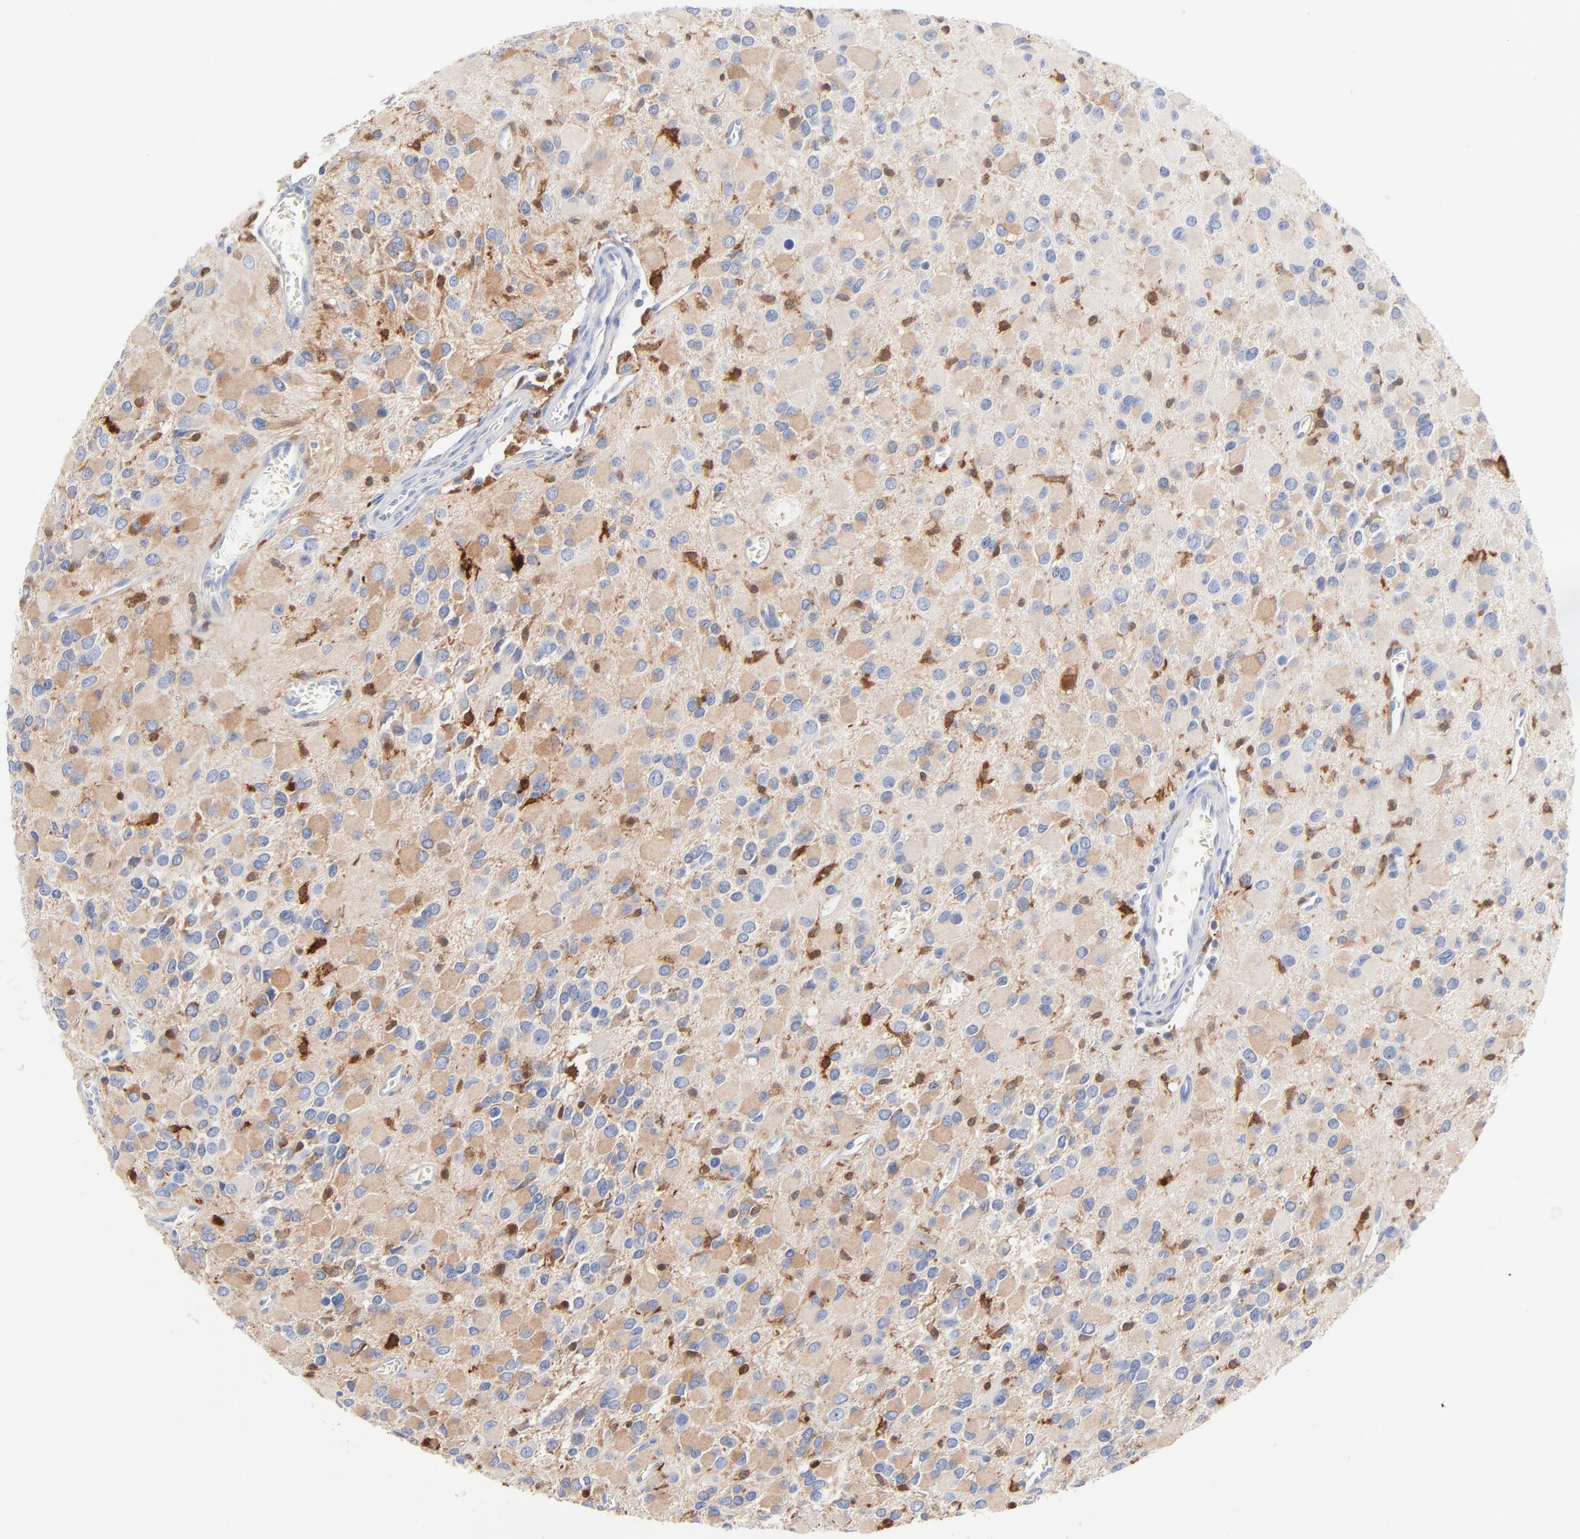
{"staining": {"intensity": "weak", "quantity": "25%-75%", "location": "cytoplasmic/membranous"}, "tissue": "glioma", "cell_type": "Tumor cells", "image_type": "cancer", "snomed": [{"axis": "morphology", "description": "Glioma, malignant, Low grade"}, {"axis": "topography", "description": "Brain"}], "caption": "Glioma tissue reveals weak cytoplasmic/membranous staining in approximately 25%-75% of tumor cells, visualized by immunohistochemistry. The staining was performed using DAB (3,3'-diaminobenzidine), with brown indicating positive protein expression. Nuclei are stained blue with hematoxylin.", "gene": "IFIT2", "patient": {"sex": "male", "age": 42}}